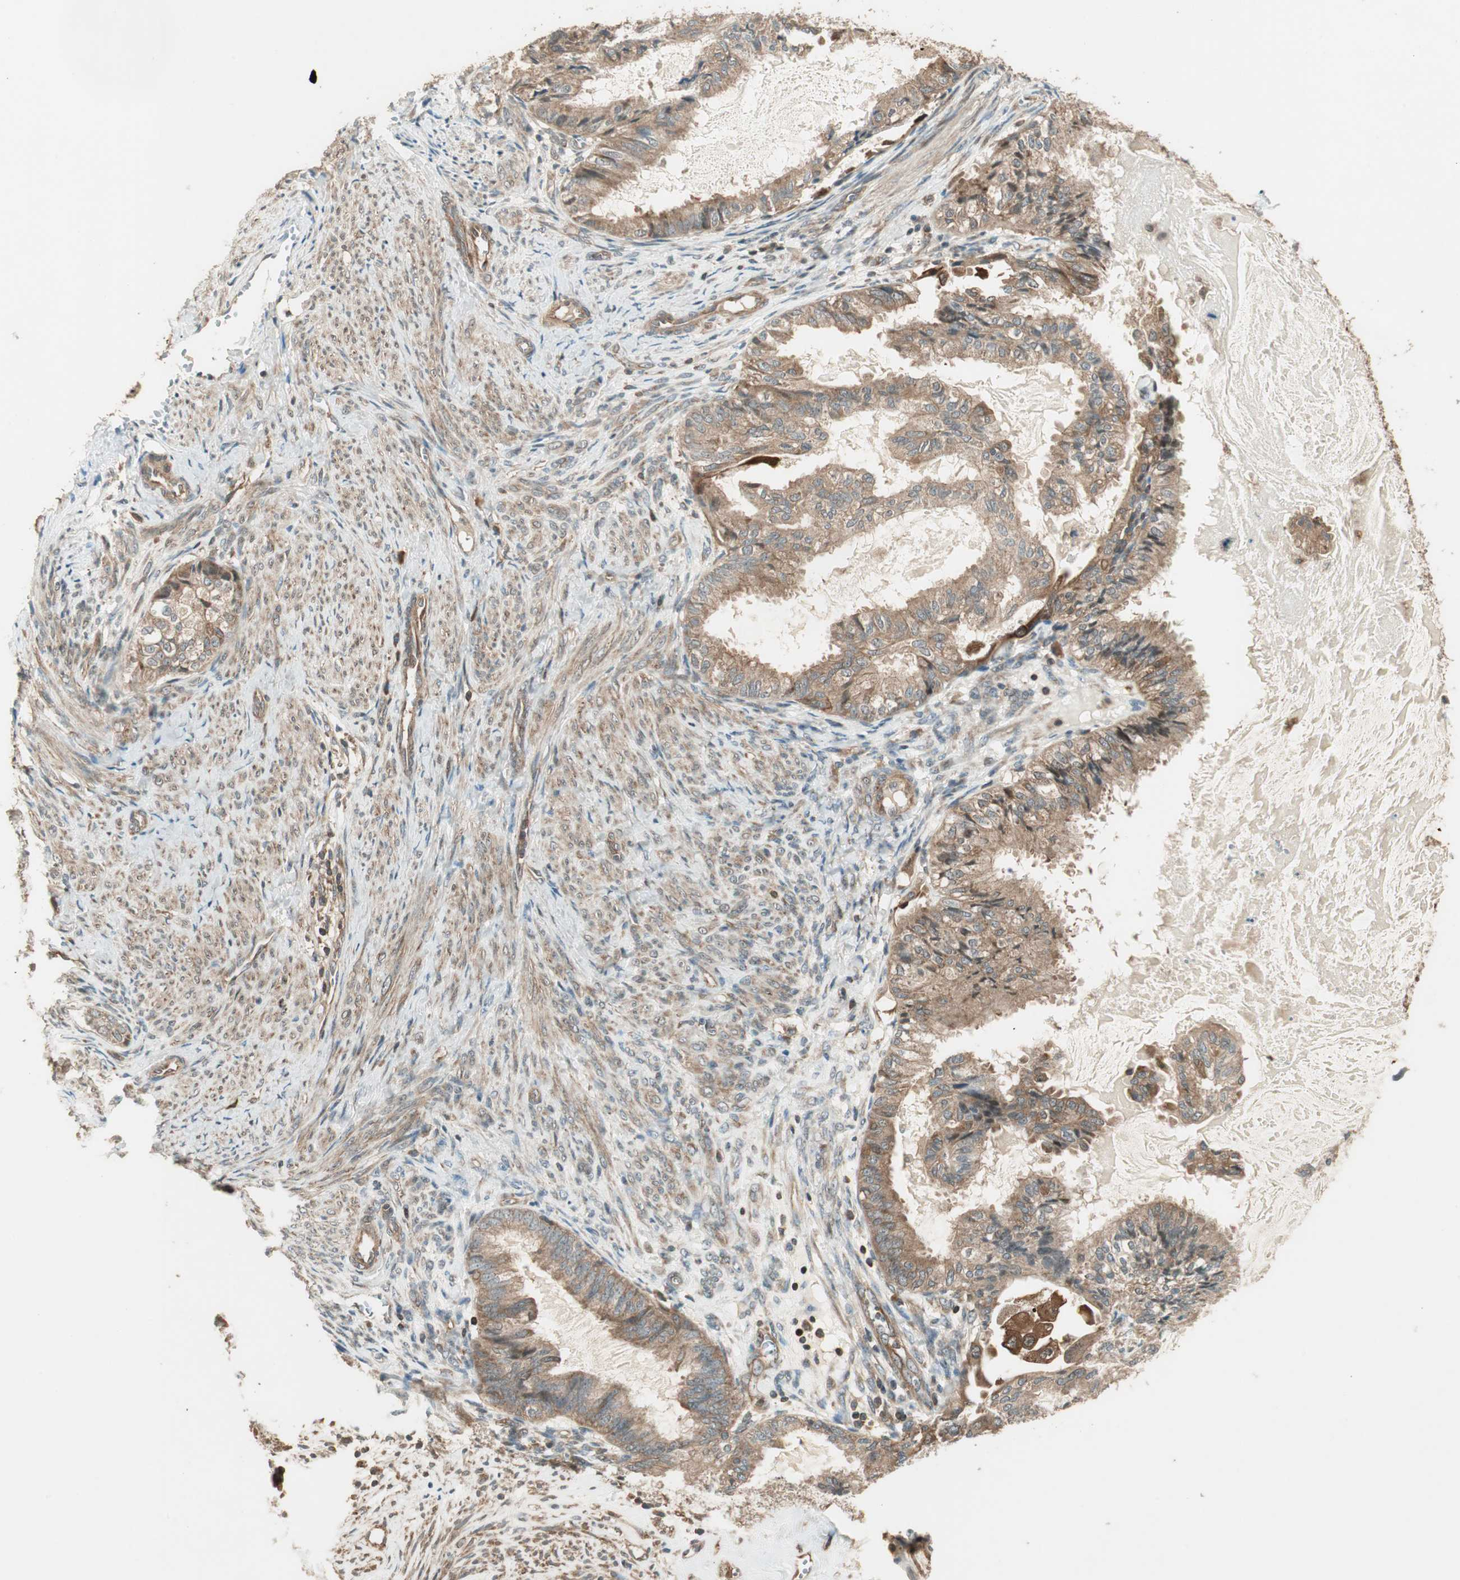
{"staining": {"intensity": "moderate", "quantity": ">75%", "location": "cytoplasmic/membranous"}, "tissue": "cervical cancer", "cell_type": "Tumor cells", "image_type": "cancer", "snomed": [{"axis": "morphology", "description": "Normal tissue, NOS"}, {"axis": "morphology", "description": "Adenocarcinoma, NOS"}, {"axis": "topography", "description": "Cervix"}, {"axis": "topography", "description": "Endometrium"}], "caption": "Cervical cancer was stained to show a protein in brown. There is medium levels of moderate cytoplasmic/membranous staining in approximately >75% of tumor cells. The staining was performed using DAB to visualize the protein expression in brown, while the nuclei were stained in blue with hematoxylin (Magnification: 20x).", "gene": "CNOT4", "patient": {"sex": "female", "age": 86}}